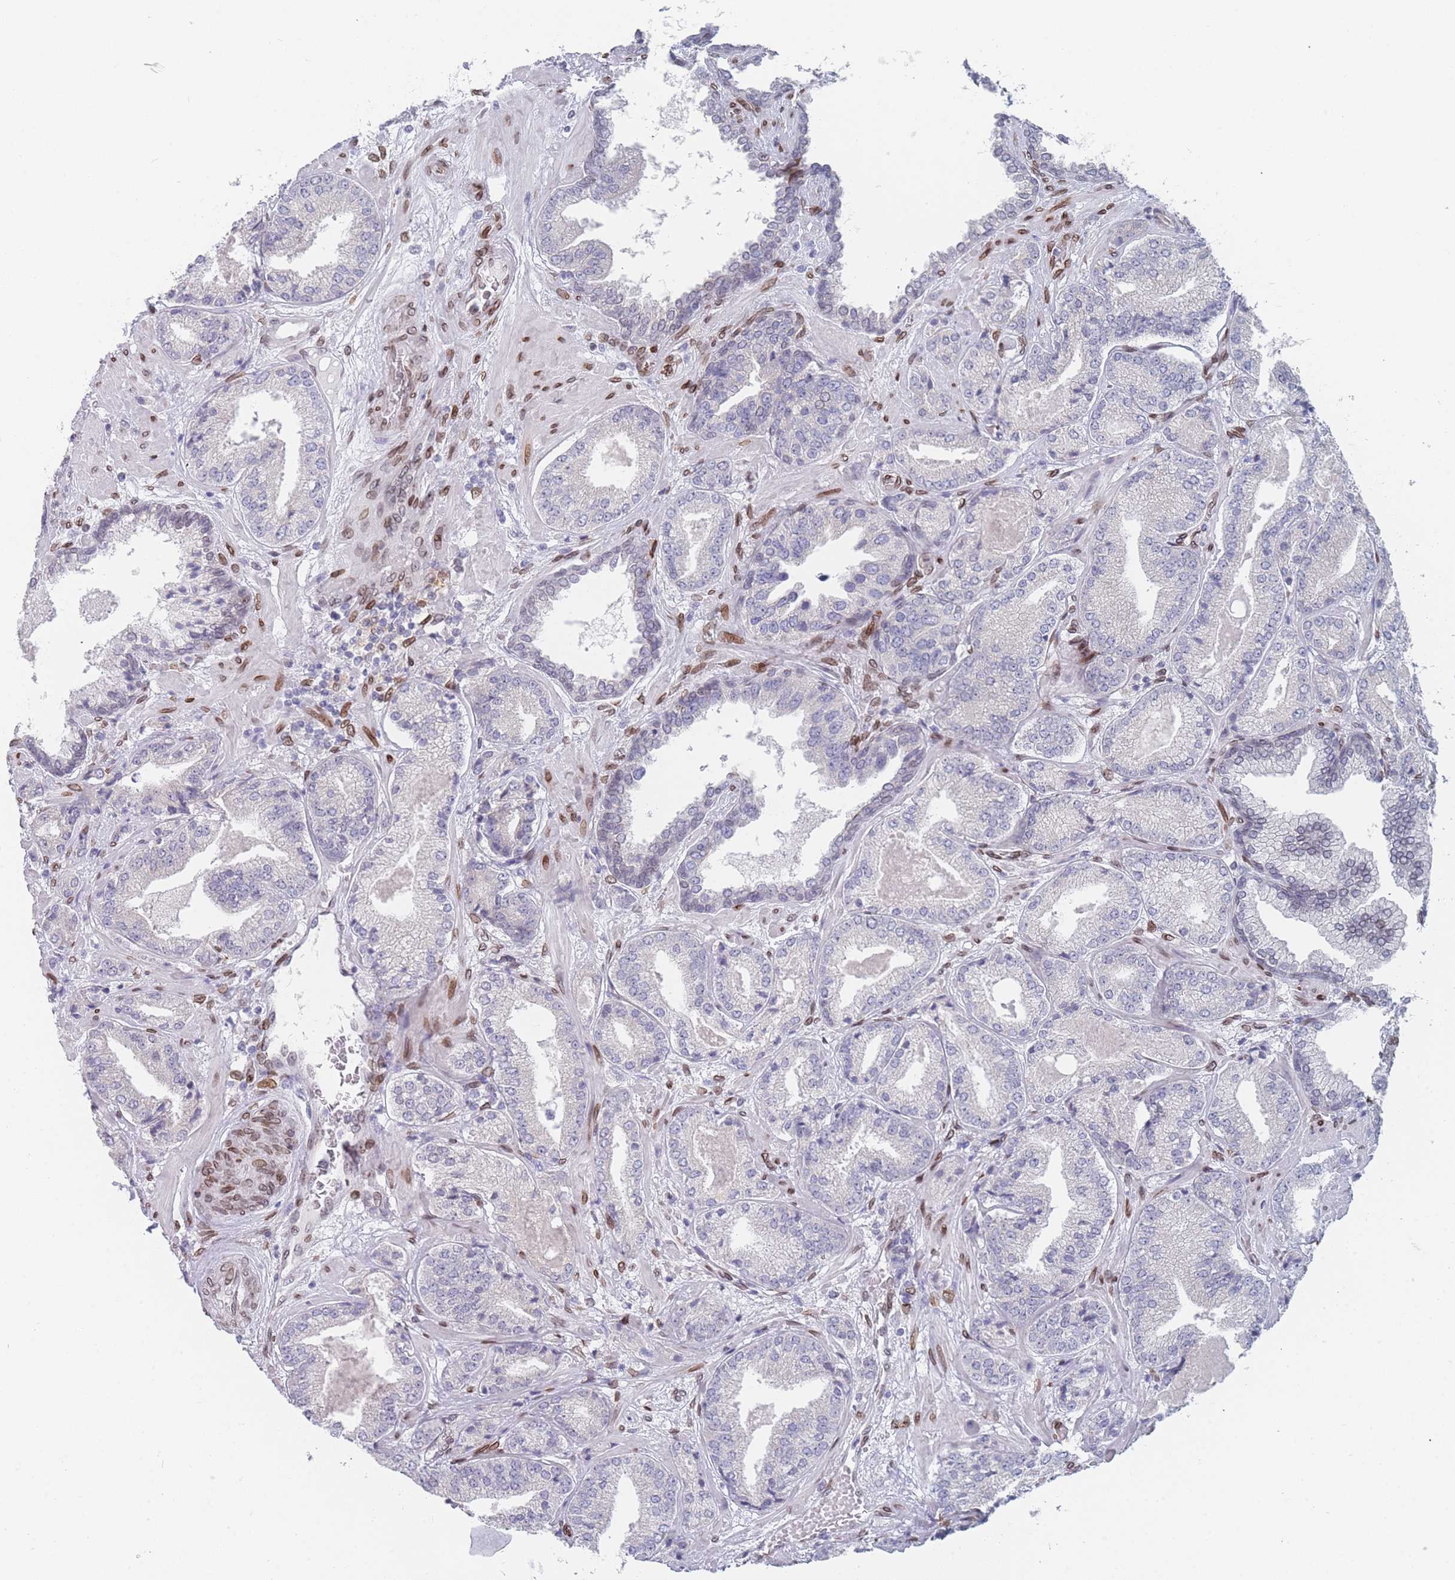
{"staining": {"intensity": "negative", "quantity": "none", "location": "none"}, "tissue": "prostate cancer", "cell_type": "Tumor cells", "image_type": "cancer", "snomed": [{"axis": "morphology", "description": "Adenocarcinoma, High grade"}, {"axis": "topography", "description": "Prostate"}], "caption": "This is an immunohistochemistry image of high-grade adenocarcinoma (prostate). There is no positivity in tumor cells.", "gene": "ZBTB1", "patient": {"sex": "male", "age": 63}}